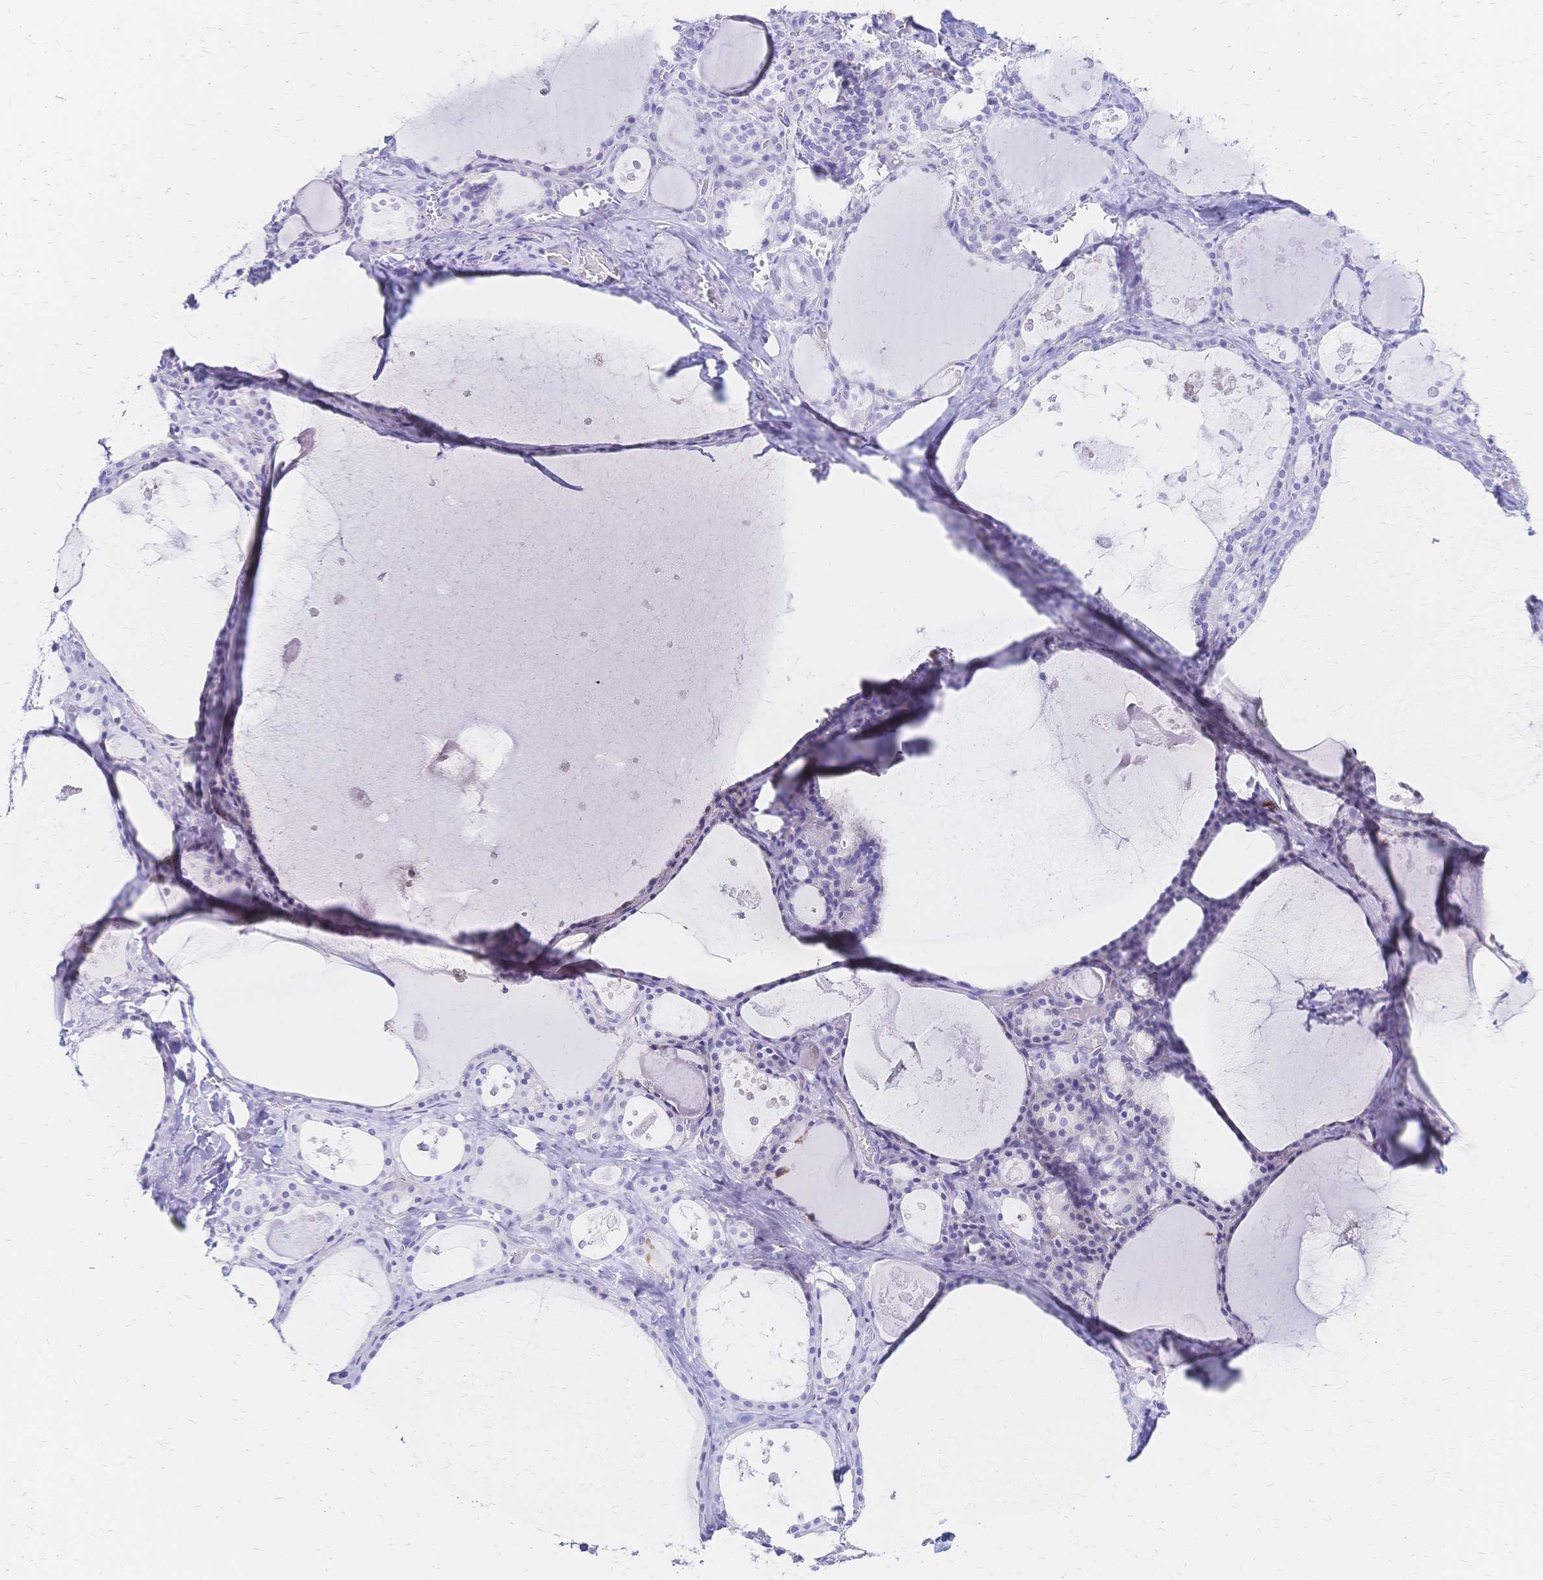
{"staining": {"intensity": "negative", "quantity": "none", "location": "none"}, "tissue": "thyroid gland", "cell_type": "Glandular cells", "image_type": "normal", "snomed": [{"axis": "morphology", "description": "Normal tissue, NOS"}, {"axis": "topography", "description": "Thyroid gland"}], "caption": "Glandular cells show no significant positivity in normal thyroid gland. (Stains: DAB IHC with hematoxylin counter stain, Microscopy: brightfield microscopy at high magnification).", "gene": "SLC5A1", "patient": {"sex": "male", "age": 56}}